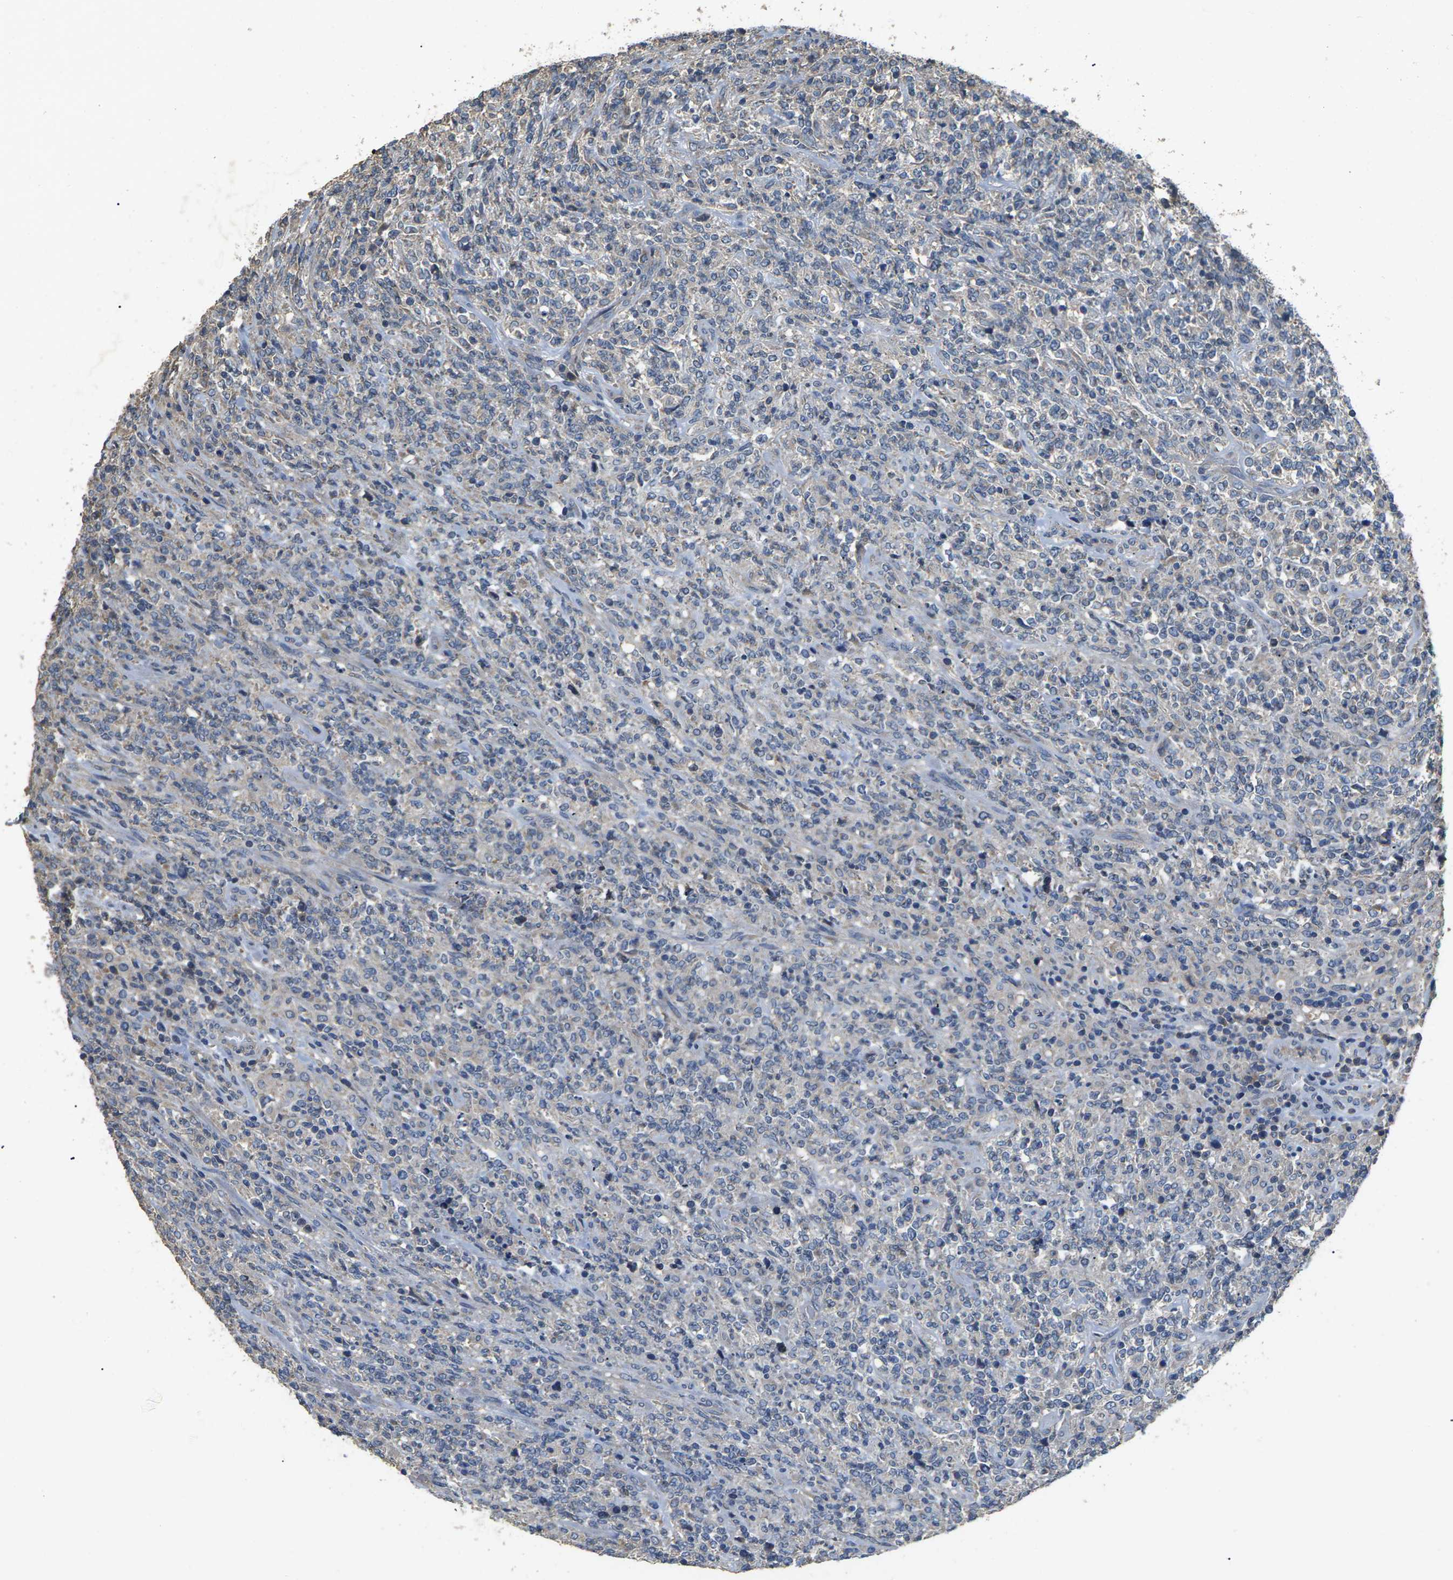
{"staining": {"intensity": "negative", "quantity": "none", "location": "none"}, "tissue": "lymphoma", "cell_type": "Tumor cells", "image_type": "cancer", "snomed": [{"axis": "morphology", "description": "Malignant lymphoma, non-Hodgkin's type, High grade"}, {"axis": "topography", "description": "Soft tissue"}], "caption": "This is an immunohistochemistry image of lymphoma. There is no expression in tumor cells.", "gene": "B4GAT1", "patient": {"sex": "male", "age": 18}}